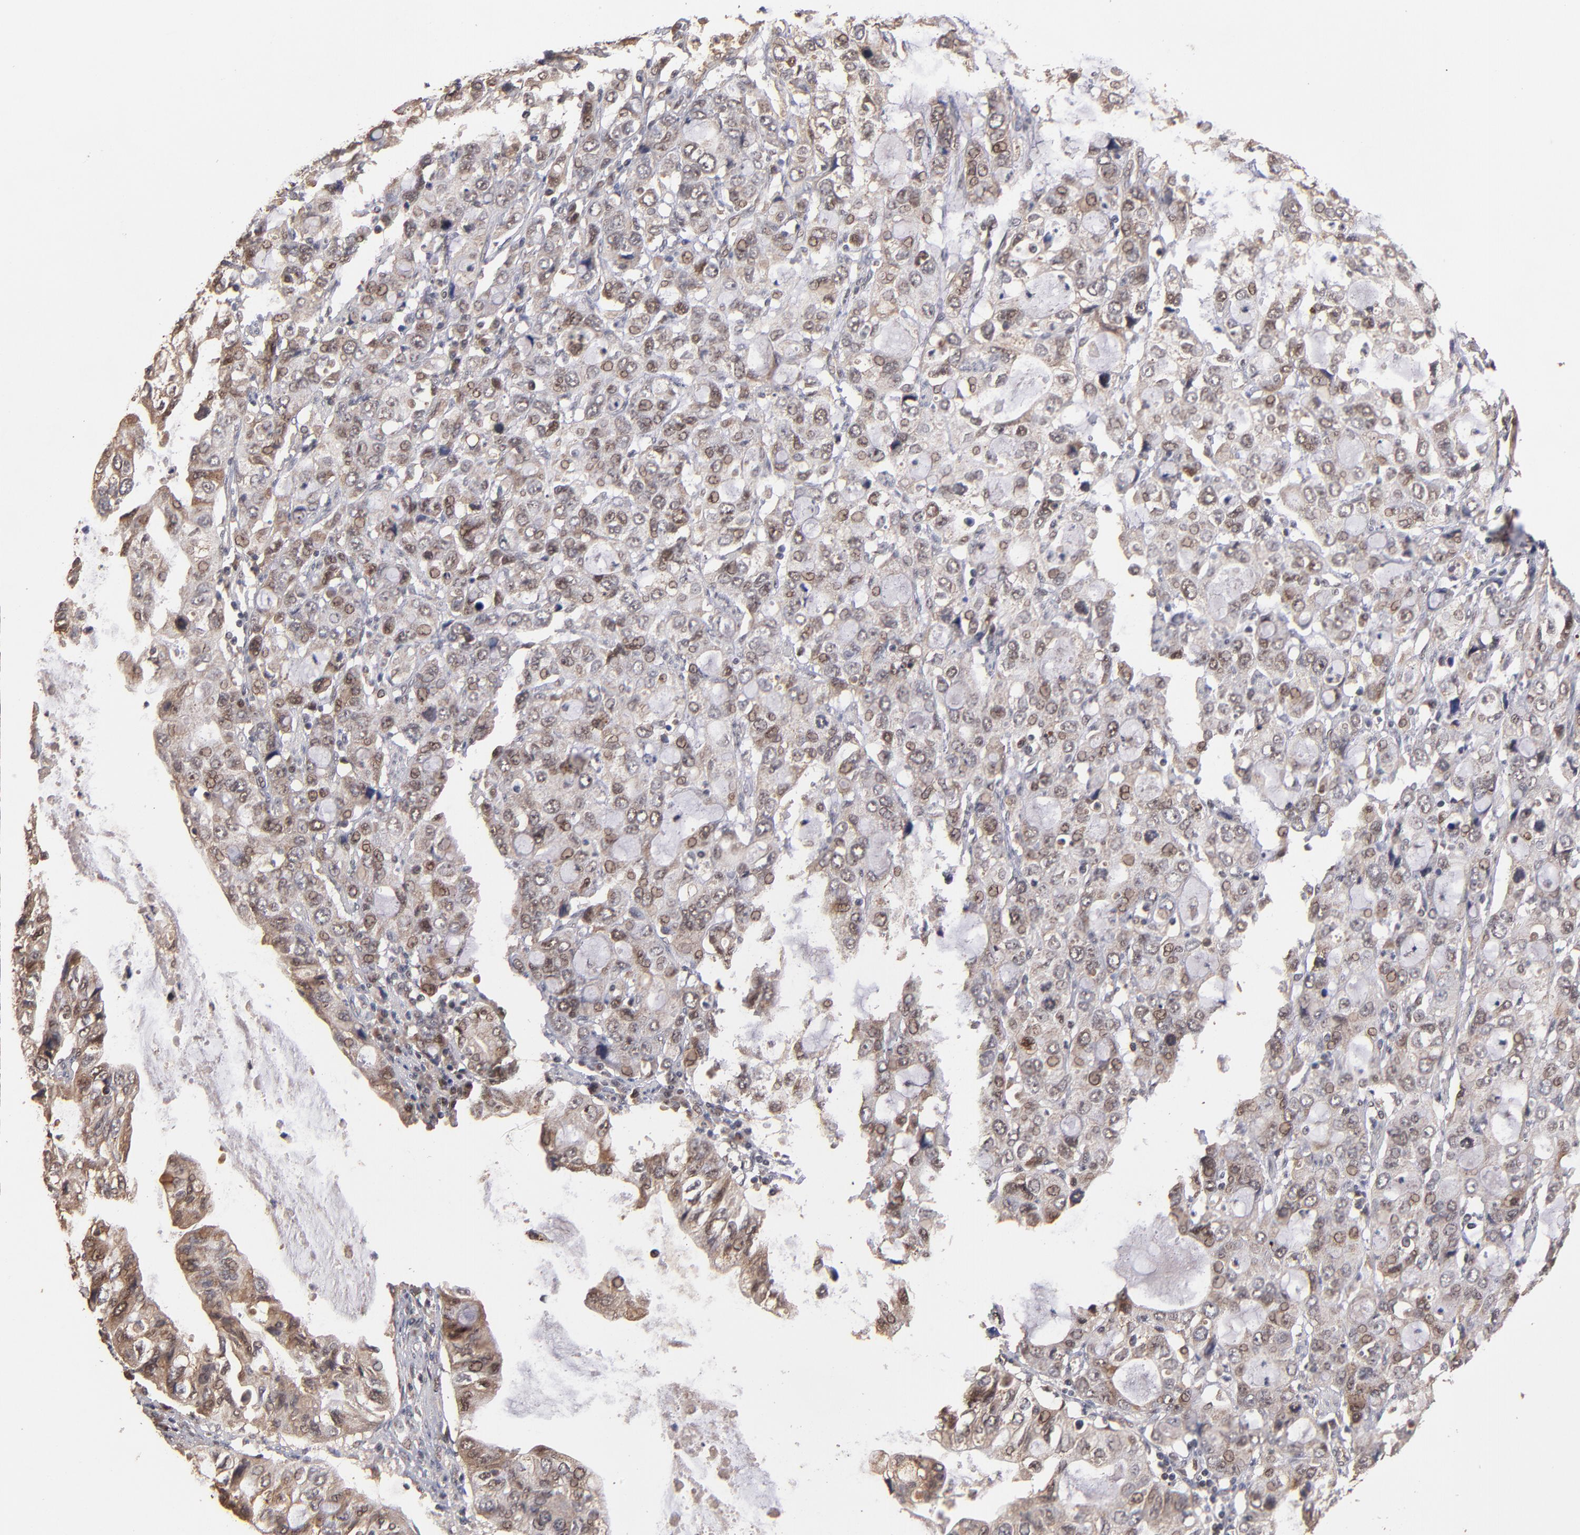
{"staining": {"intensity": "weak", "quantity": "25%-75%", "location": "nuclear"}, "tissue": "stomach cancer", "cell_type": "Tumor cells", "image_type": "cancer", "snomed": [{"axis": "morphology", "description": "Adenocarcinoma, NOS"}, {"axis": "topography", "description": "Stomach, upper"}], "caption": "Protein staining exhibits weak nuclear staining in approximately 25%-75% of tumor cells in stomach adenocarcinoma.", "gene": "EAPP", "patient": {"sex": "female", "age": 52}}